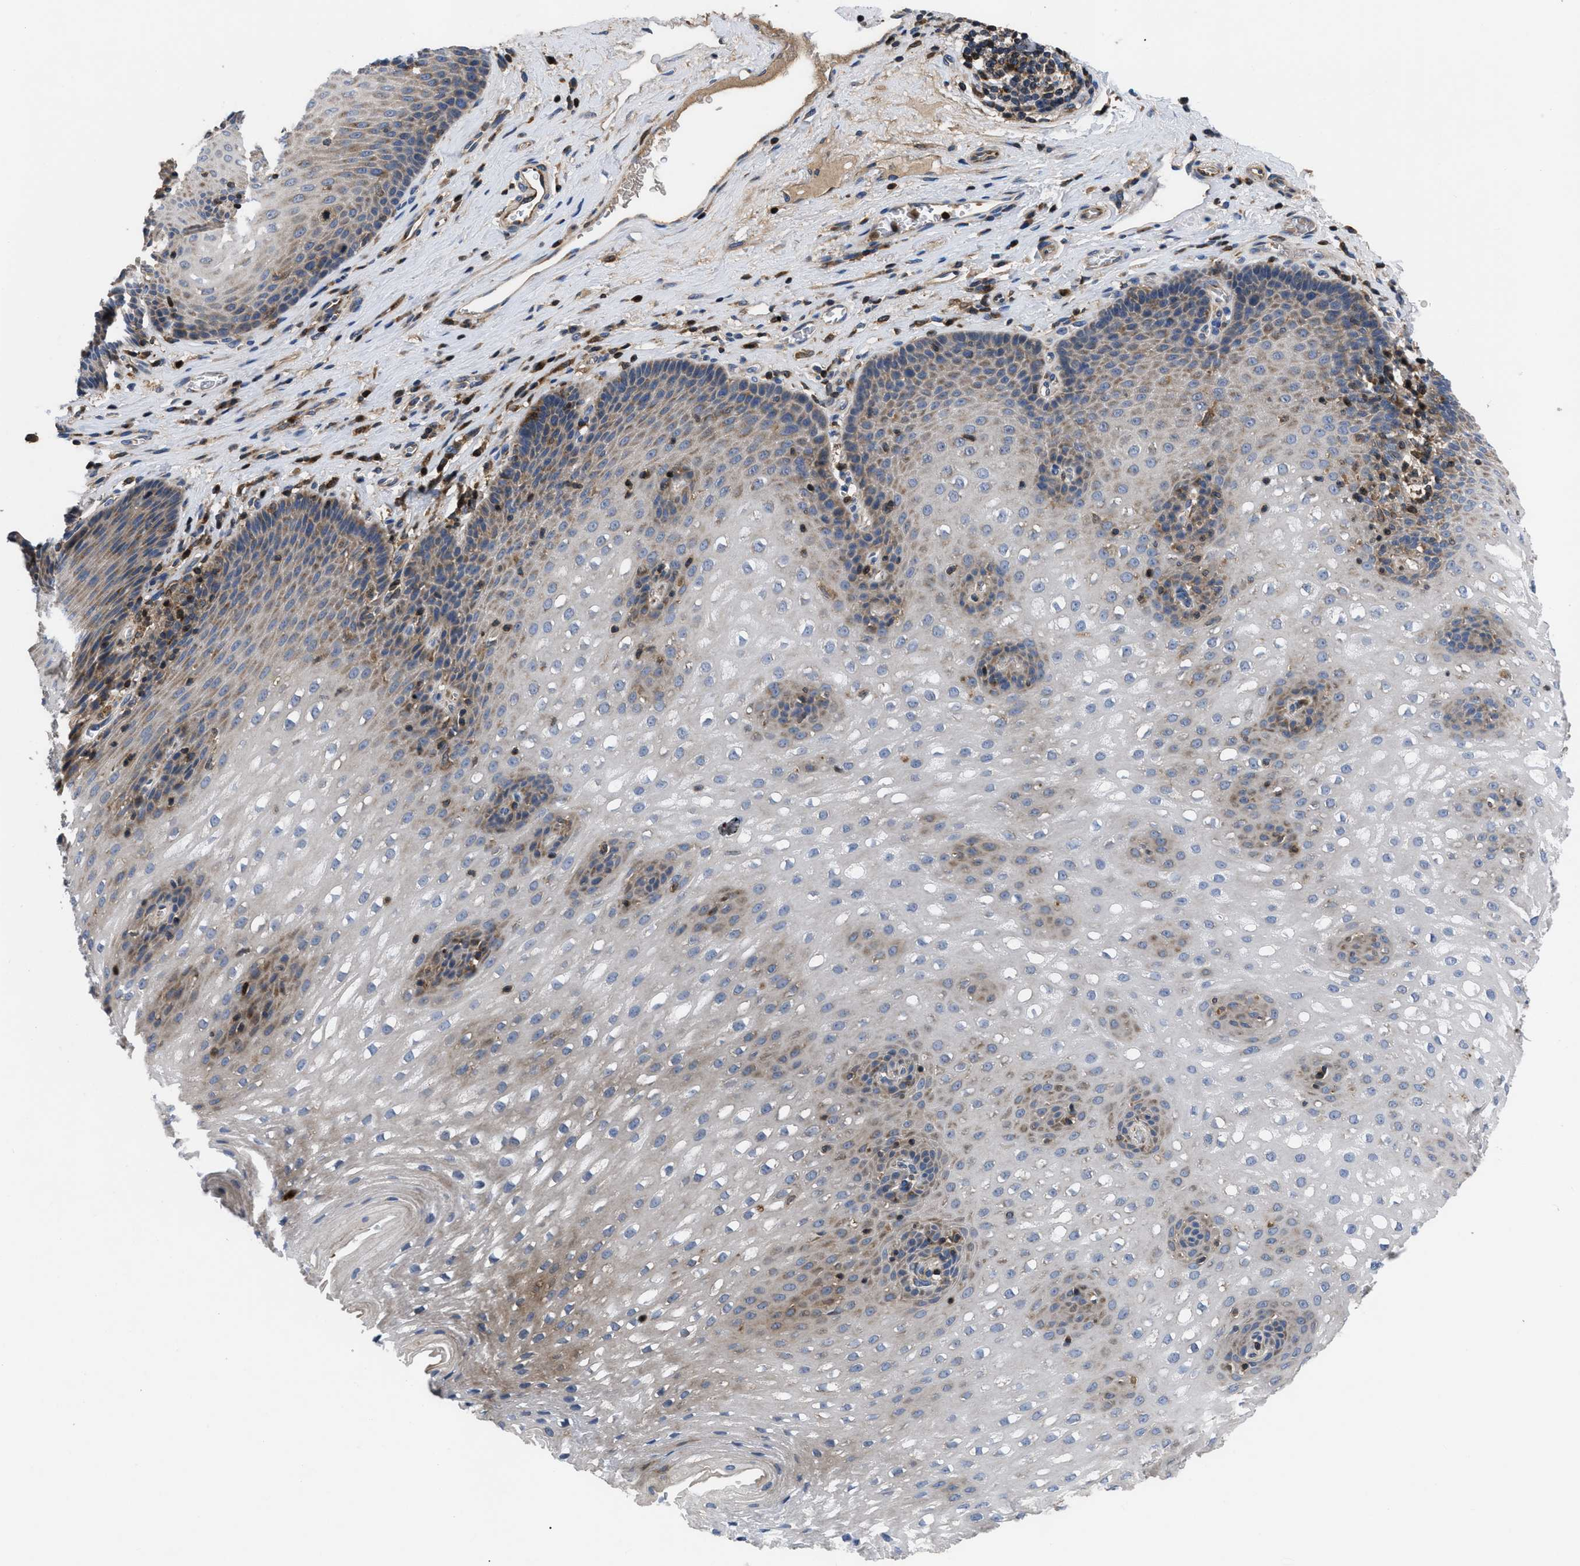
{"staining": {"intensity": "moderate", "quantity": "25%-75%", "location": "cytoplasmic/membranous"}, "tissue": "esophagus", "cell_type": "Squamous epithelial cells", "image_type": "normal", "snomed": [{"axis": "morphology", "description": "Normal tissue, NOS"}, {"axis": "topography", "description": "Esophagus"}], "caption": "Approximately 25%-75% of squamous epithelial cells in normal human esophagus exhibit moderate cytoplasmic/membranous protein staining as visualized by brown immunohistochemical staining.", "gene": "YBEY", "patient": {"sex": "male", "age": 48}}